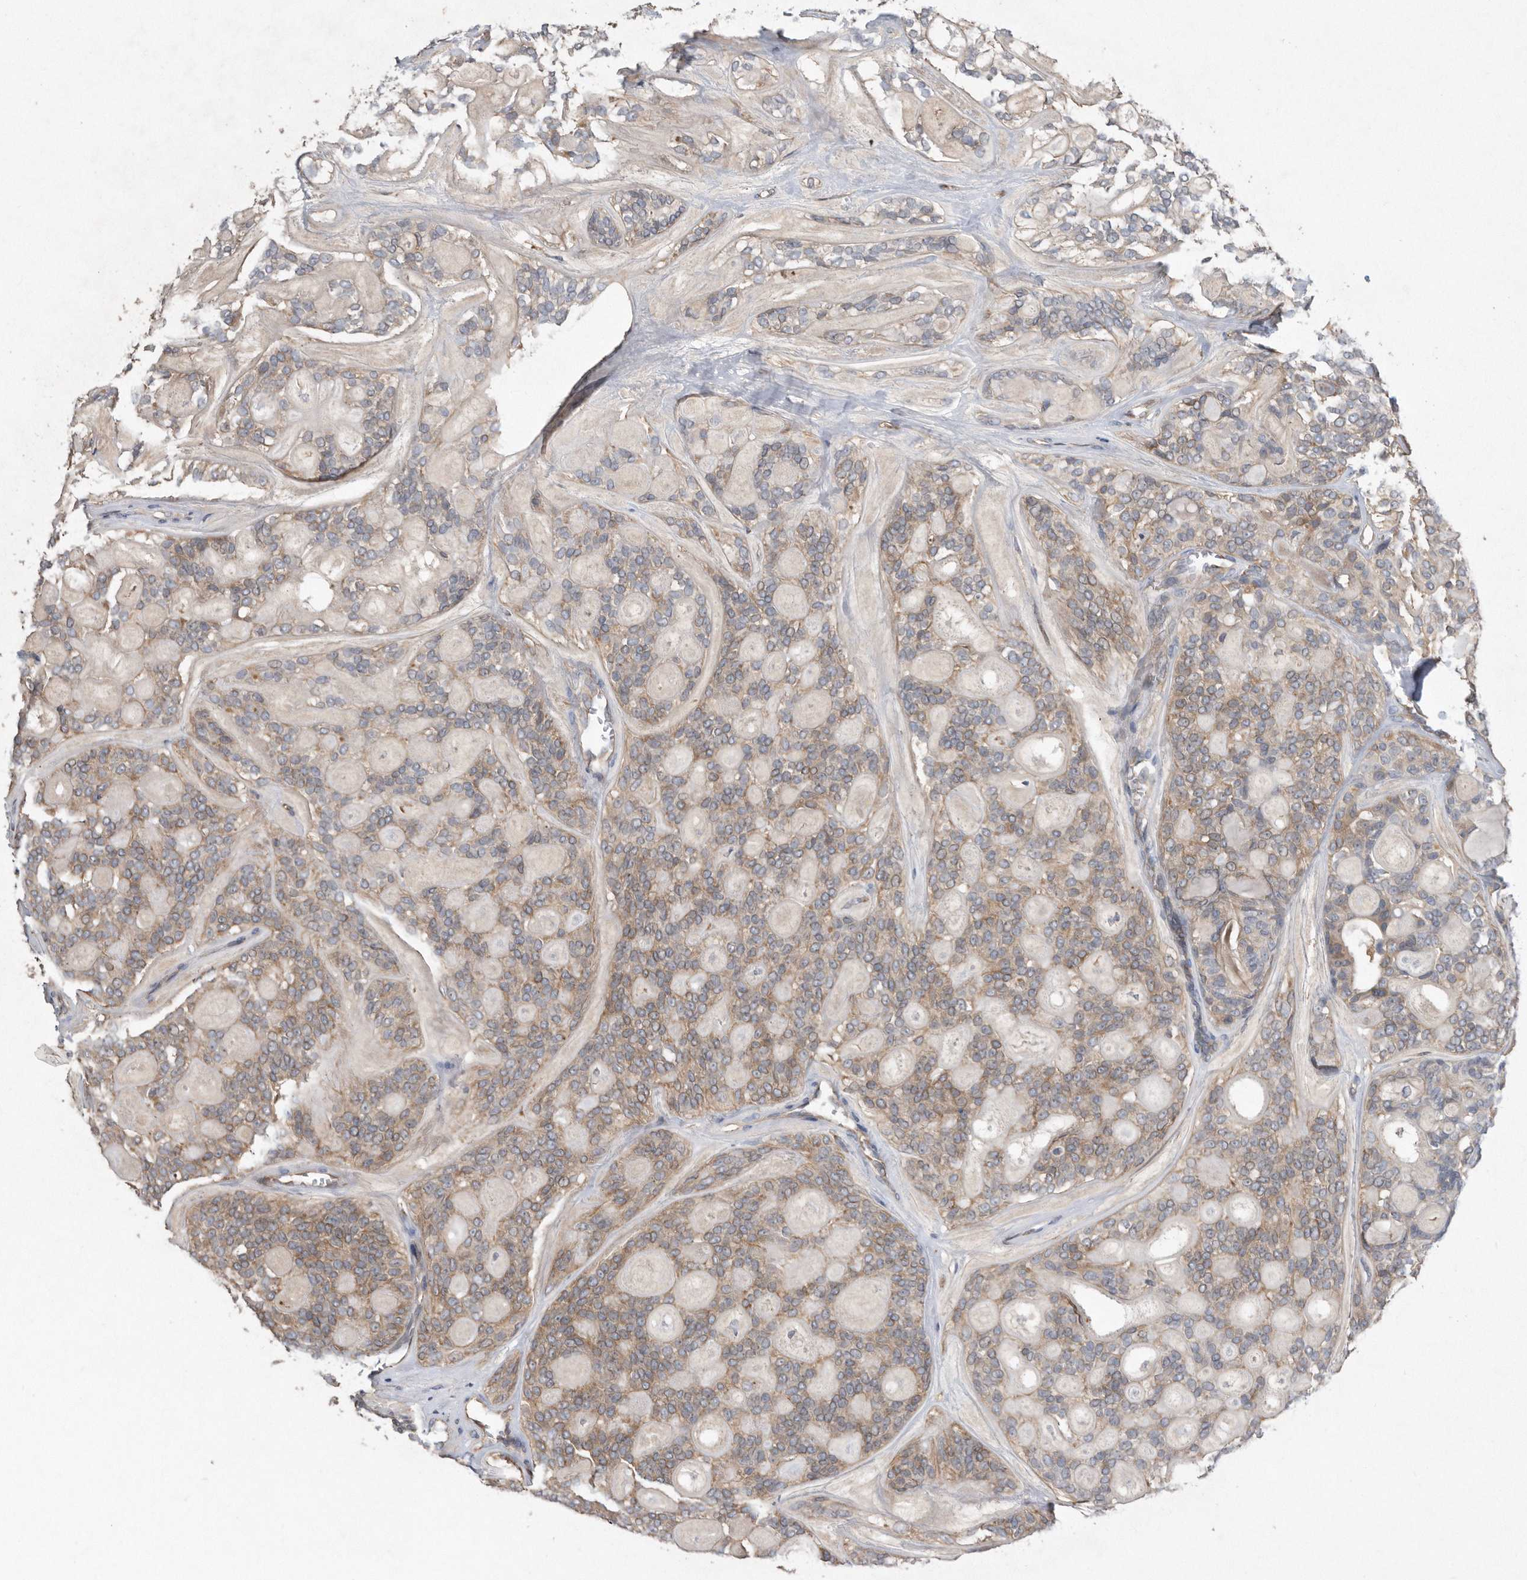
{"staining": {"intensity": "weak", "quantity": "25%-75%", "location": "cytoplasmic/membranous"}, "tissue": "head and neck cancer", "cell_type": "Tumor cells", "image_type": "cancer", "snomed": [{"axis": "morphology", "description": "Adenocarcinoma, NOS"}, {"axis": "topography", "description": "Head-Neck"}], "caption": "Head and neck cancer stained with DAB IHC exhibits low levels of weak cytoplasmic/membranous staining in about 25%-75% of tumor cells.", "gene": "PON2", "patient": {"sex": "male", "age": 66}}